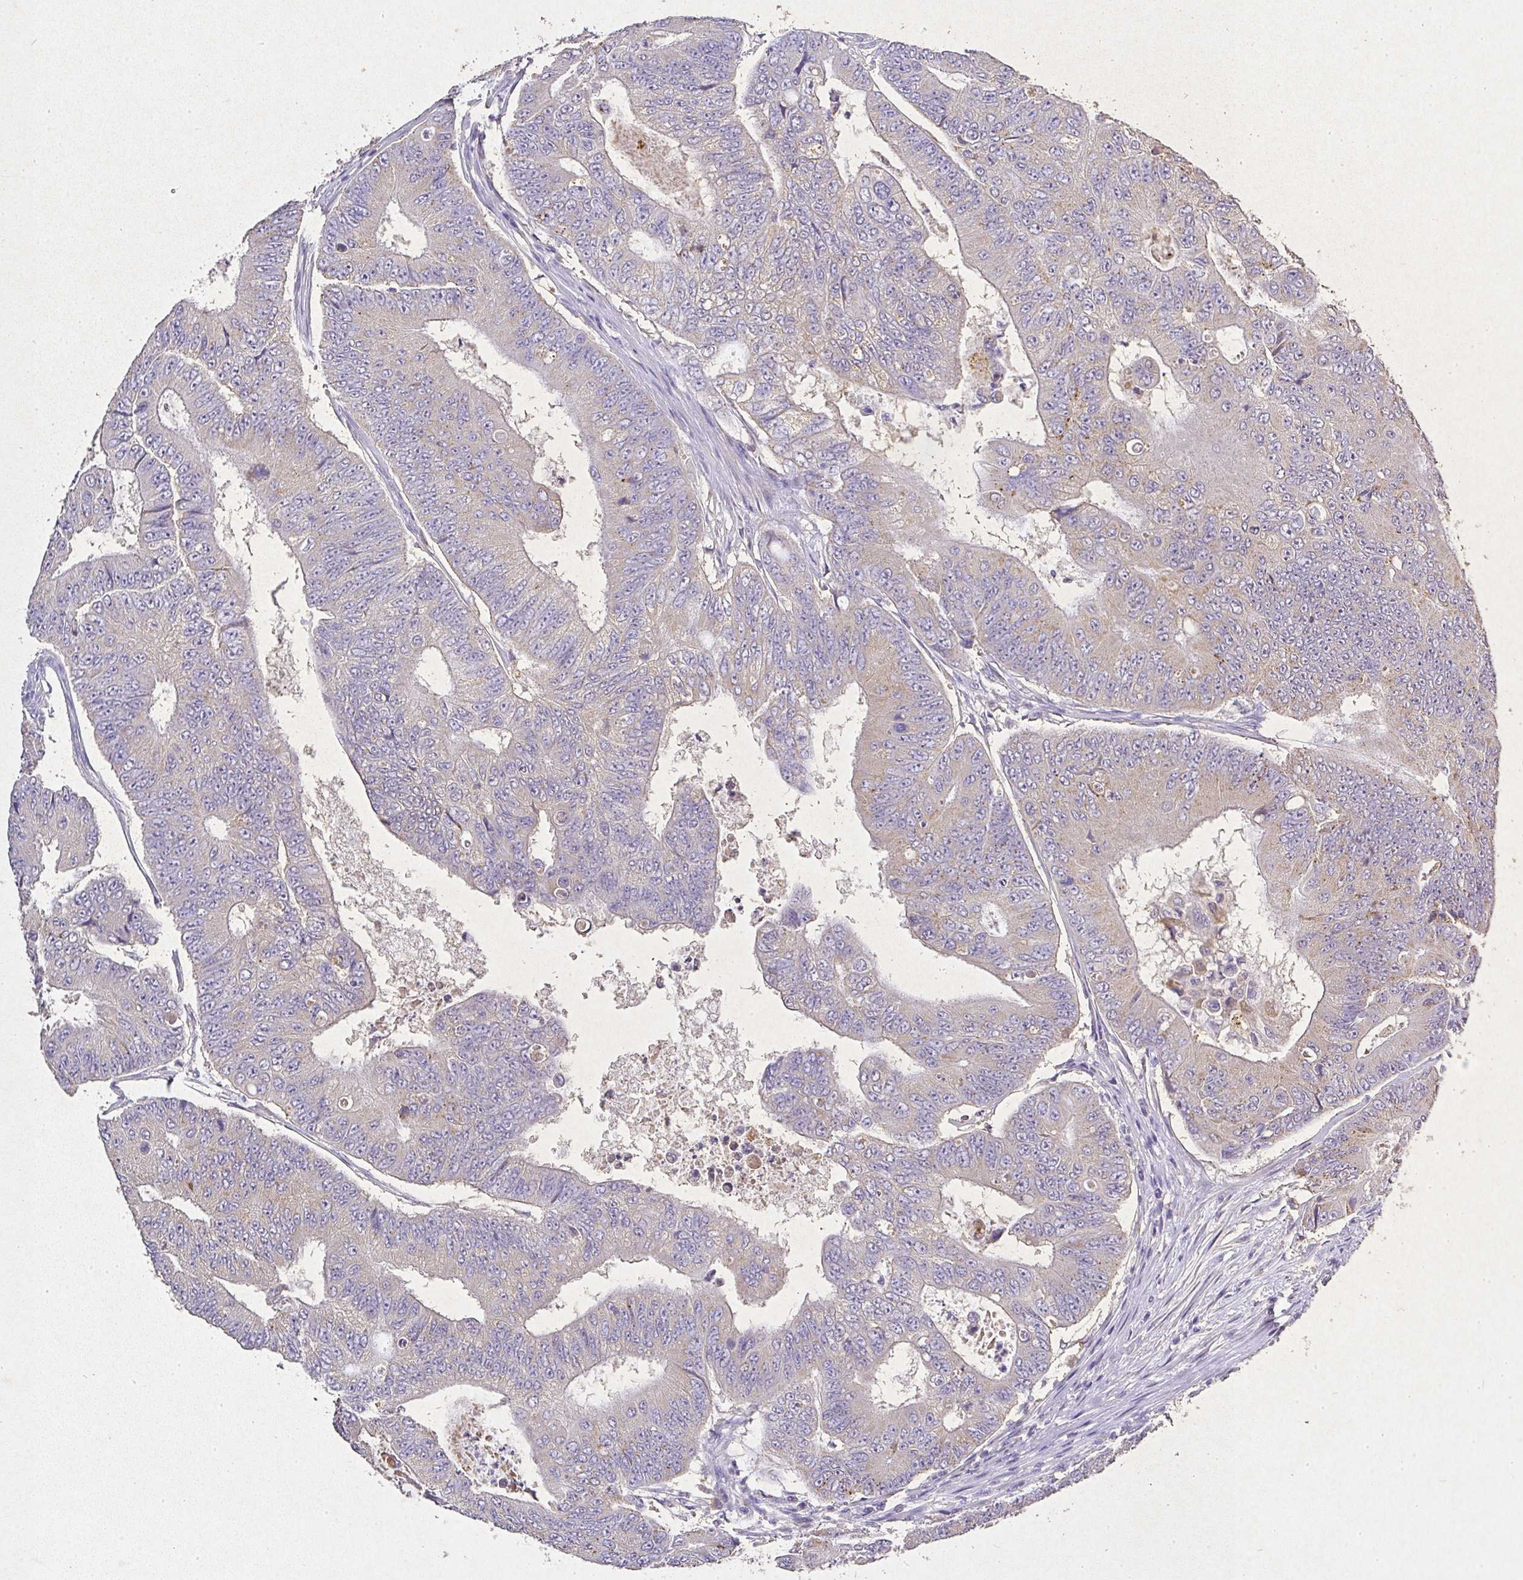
{"staining": {"intensity": "negative", "quantity": "none", "location": "none"}, "tissue": "colorectal cancer", "cell_type": "Tumor cells", "image_type": "cancer", "snomed": [{"axis": "morphology", "description": "Adenocarcinoma, NOS"}, {"axis": "topography", "description": "Colon"}], "caption": "This is an immunohistochemistry (IHC) histopathology image of adenocarcinoma (colorectal). There is no staining in tumor cells.", "gene": "RPS2", "patient": {"sex": "female", "age": 48}}